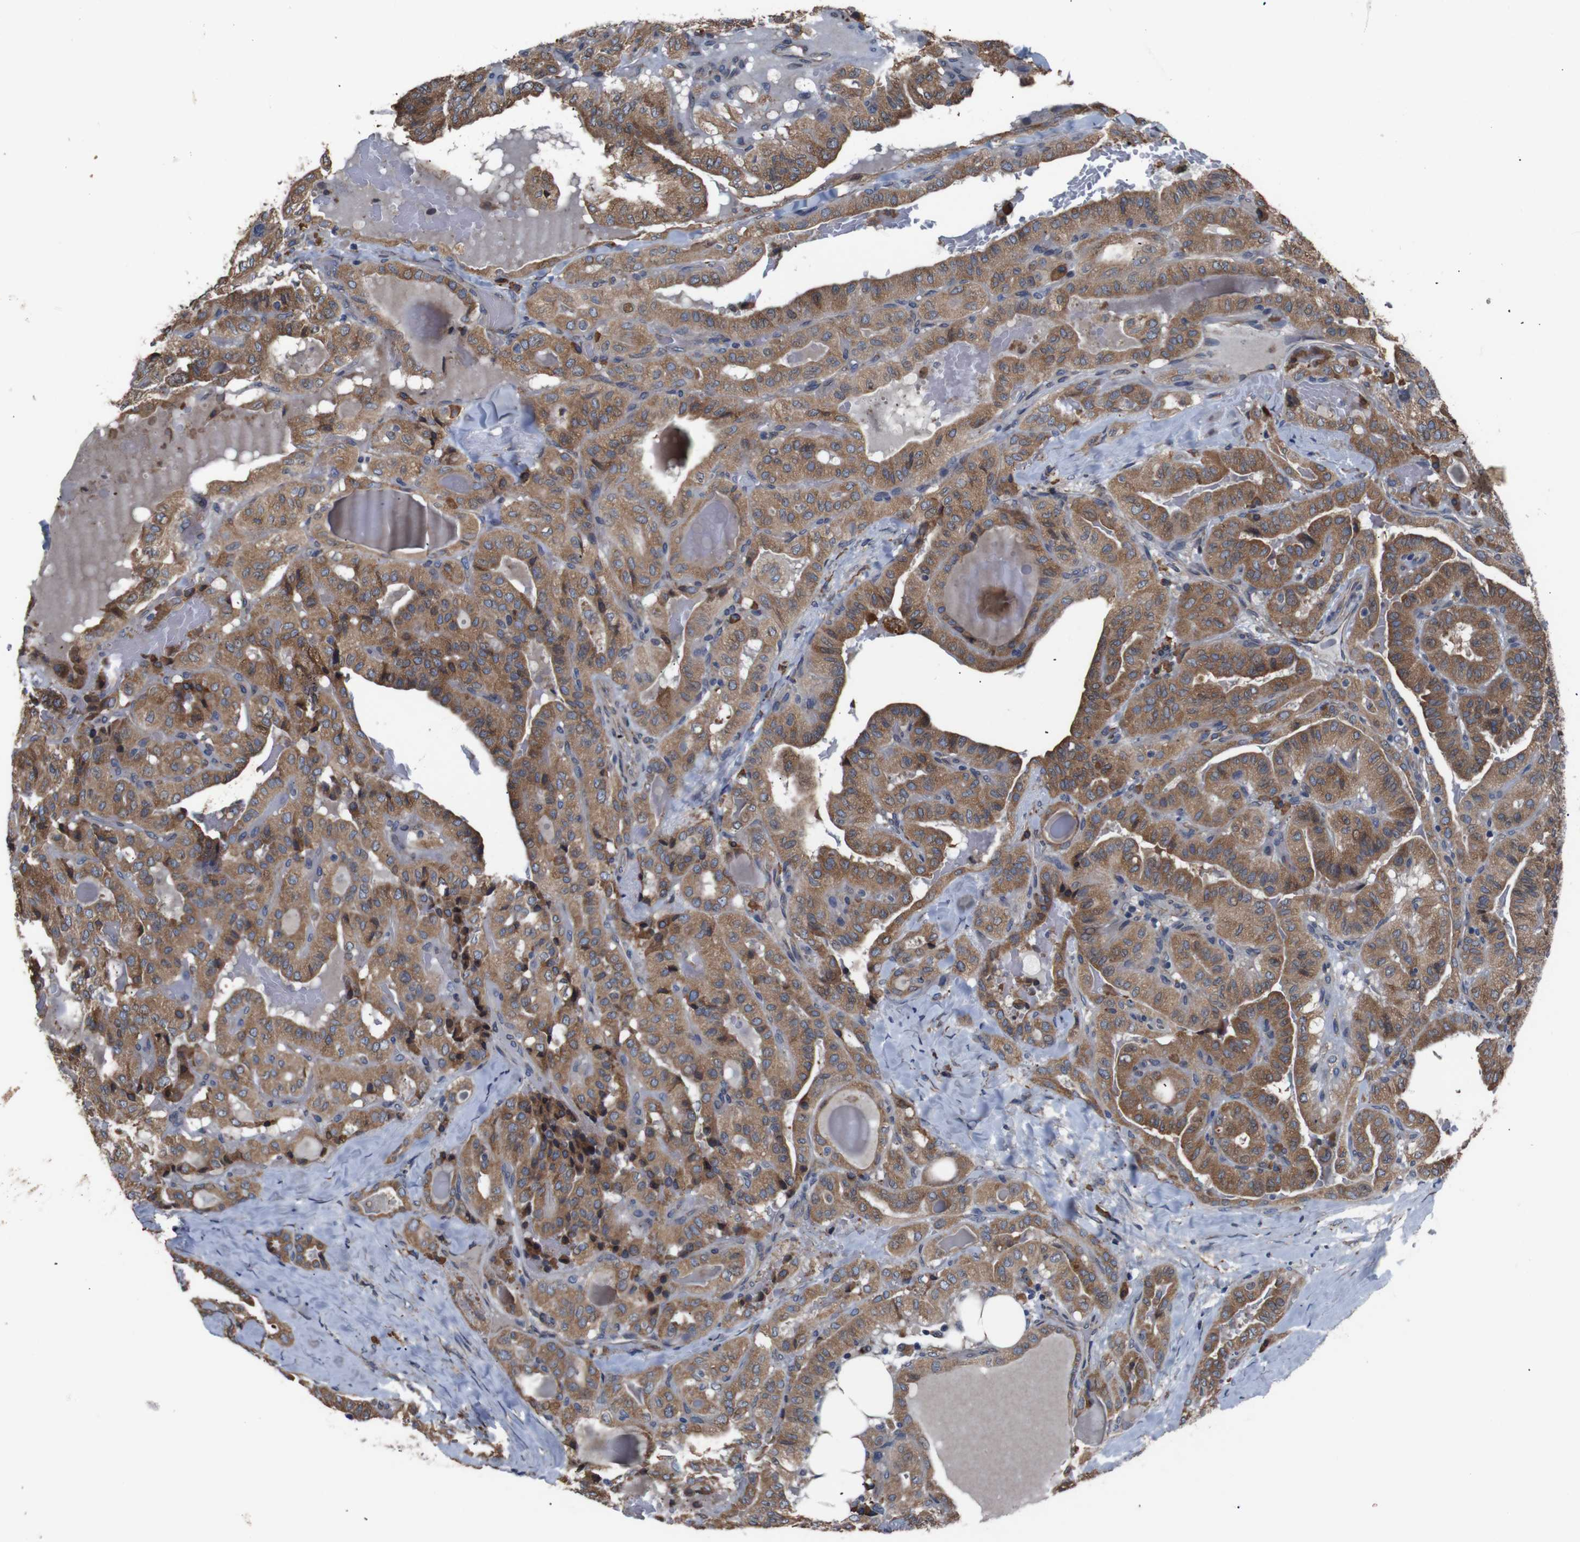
{"staining": {"intensity": "moderate", "quantity": ">75%", "location": "cytoplasmic/membranous"}, "tissue": "thyroid cancer", "cell_type": "Tumor cells", "image_type": "cancer", "snomed": [{"axis": "morphology", "description": "Papillary adenocarcinoma, NOS"}, {"axis": "topography", "description": "Thyroid gland"}], "caption": "Protein expression analysis of human thyroid cancer (papillary adenocarcinoma) reveals moderate cytoplasmic/membranous staining in about >75% of tumor cells.", "gene": "SIGMAR1", "patient": {"sex": "male", "age": 77}}